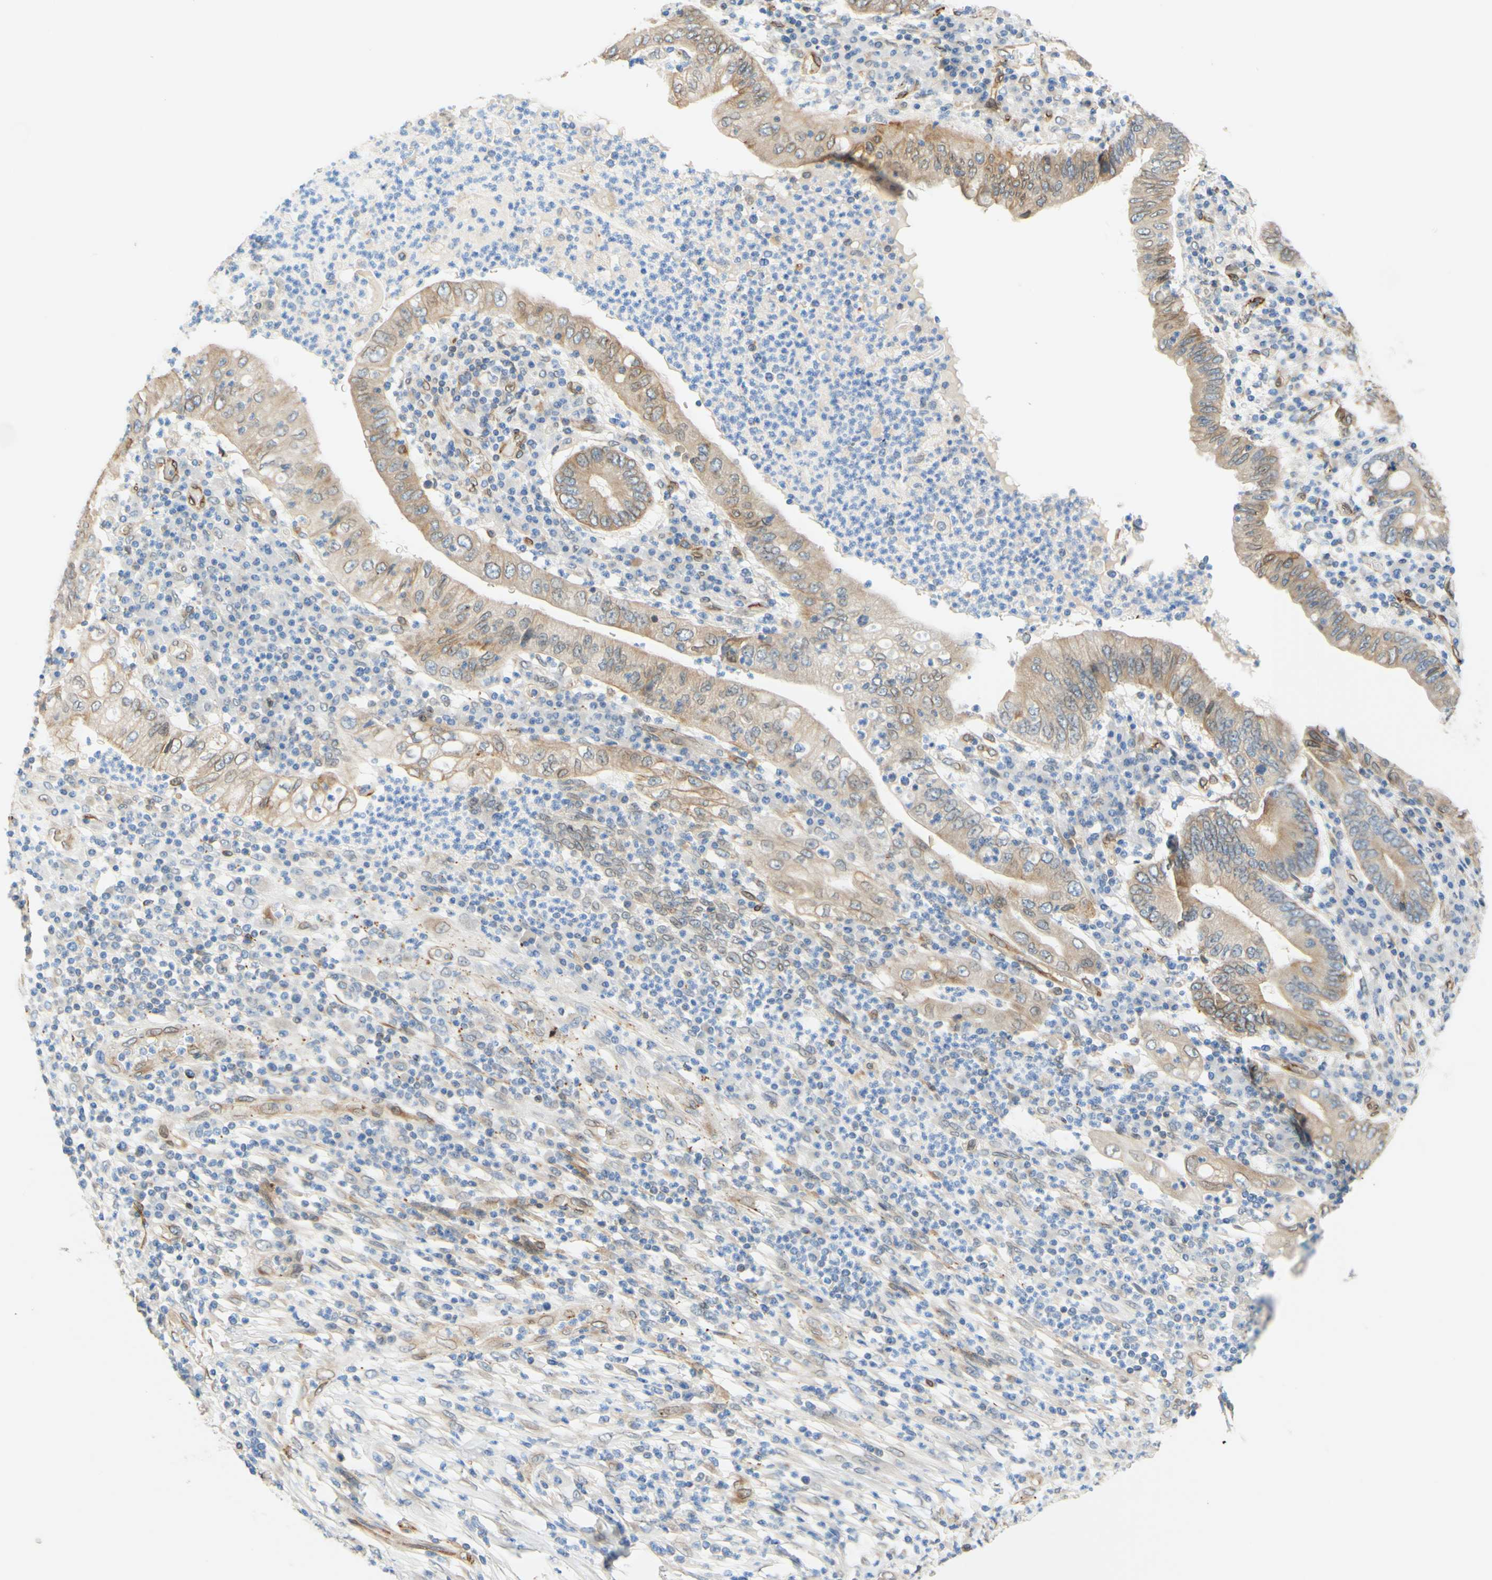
{"staining": {"intensity": "weak", "quantity": ">75%", "location": "cytoplasmic/membranous,nuclear"}, "tissue": "stomach cancer", "cell_type": "Tumor cells", "image_type": "cancer", "snomed": [{"axis": "morphology", "description": "Normal tissue, NOS"}, {"axis": "morphology", "description": "Adenocarcinoma, NOS"}, {"axis": "topography", "description": "Esophagus"}, {"axis": "topography", "description": "Stomach, upper"}, {"axis": "topography", "description": "Peripheral nerve tissue"}], "caption": "A photomicrograph of stomach cancer stained for a protein exhibits weak cytoplasmic/membranous and nuclear brown staining in tumor cells.", "gene": "ENDOD1", "patient": {"sex": "male", "age": 62}}